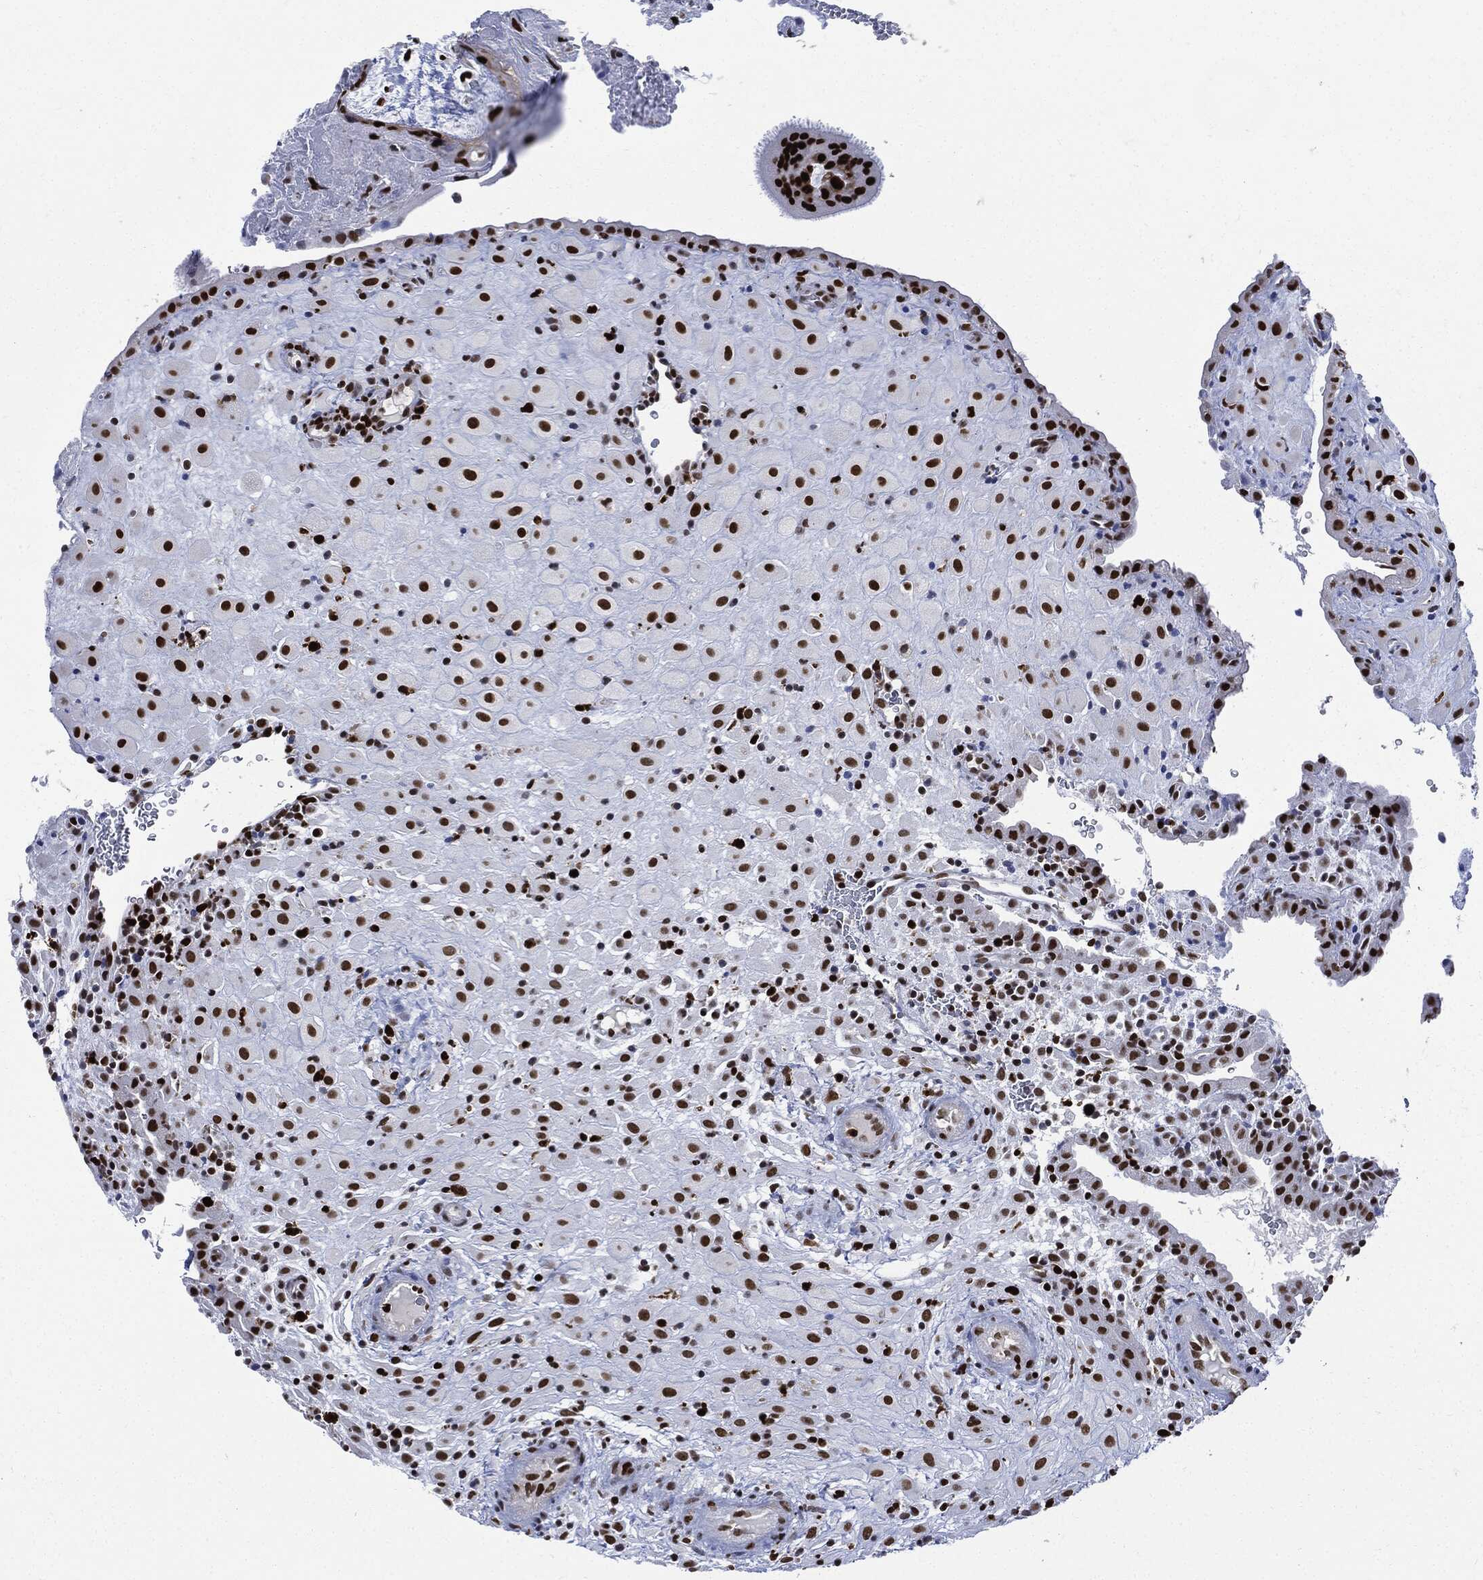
{"staining": {"intensity": "strong", "quantity": ">75%", "location": "nuclear"}, "tissue": "placenta", "cell_type": "Decidual cells", "image_type": "normal", "snomed": [{"axis": "morphology", "description": "Normal tissue, NOS"}, {"axis": "topography", "description": "Placenta"}], "caption": "The image exhibits a brown stain indicating the presence of a protein in the nuclear of decidual cells in placenta. The staining is performed using DAB (3,3'-diaminobenzidine) brown chromogen to label protein expression. The nuclei are counter-stained blue using hematoxylin.", "gene": "PCNA", "patient": {"sex": "female", "age": 19}}